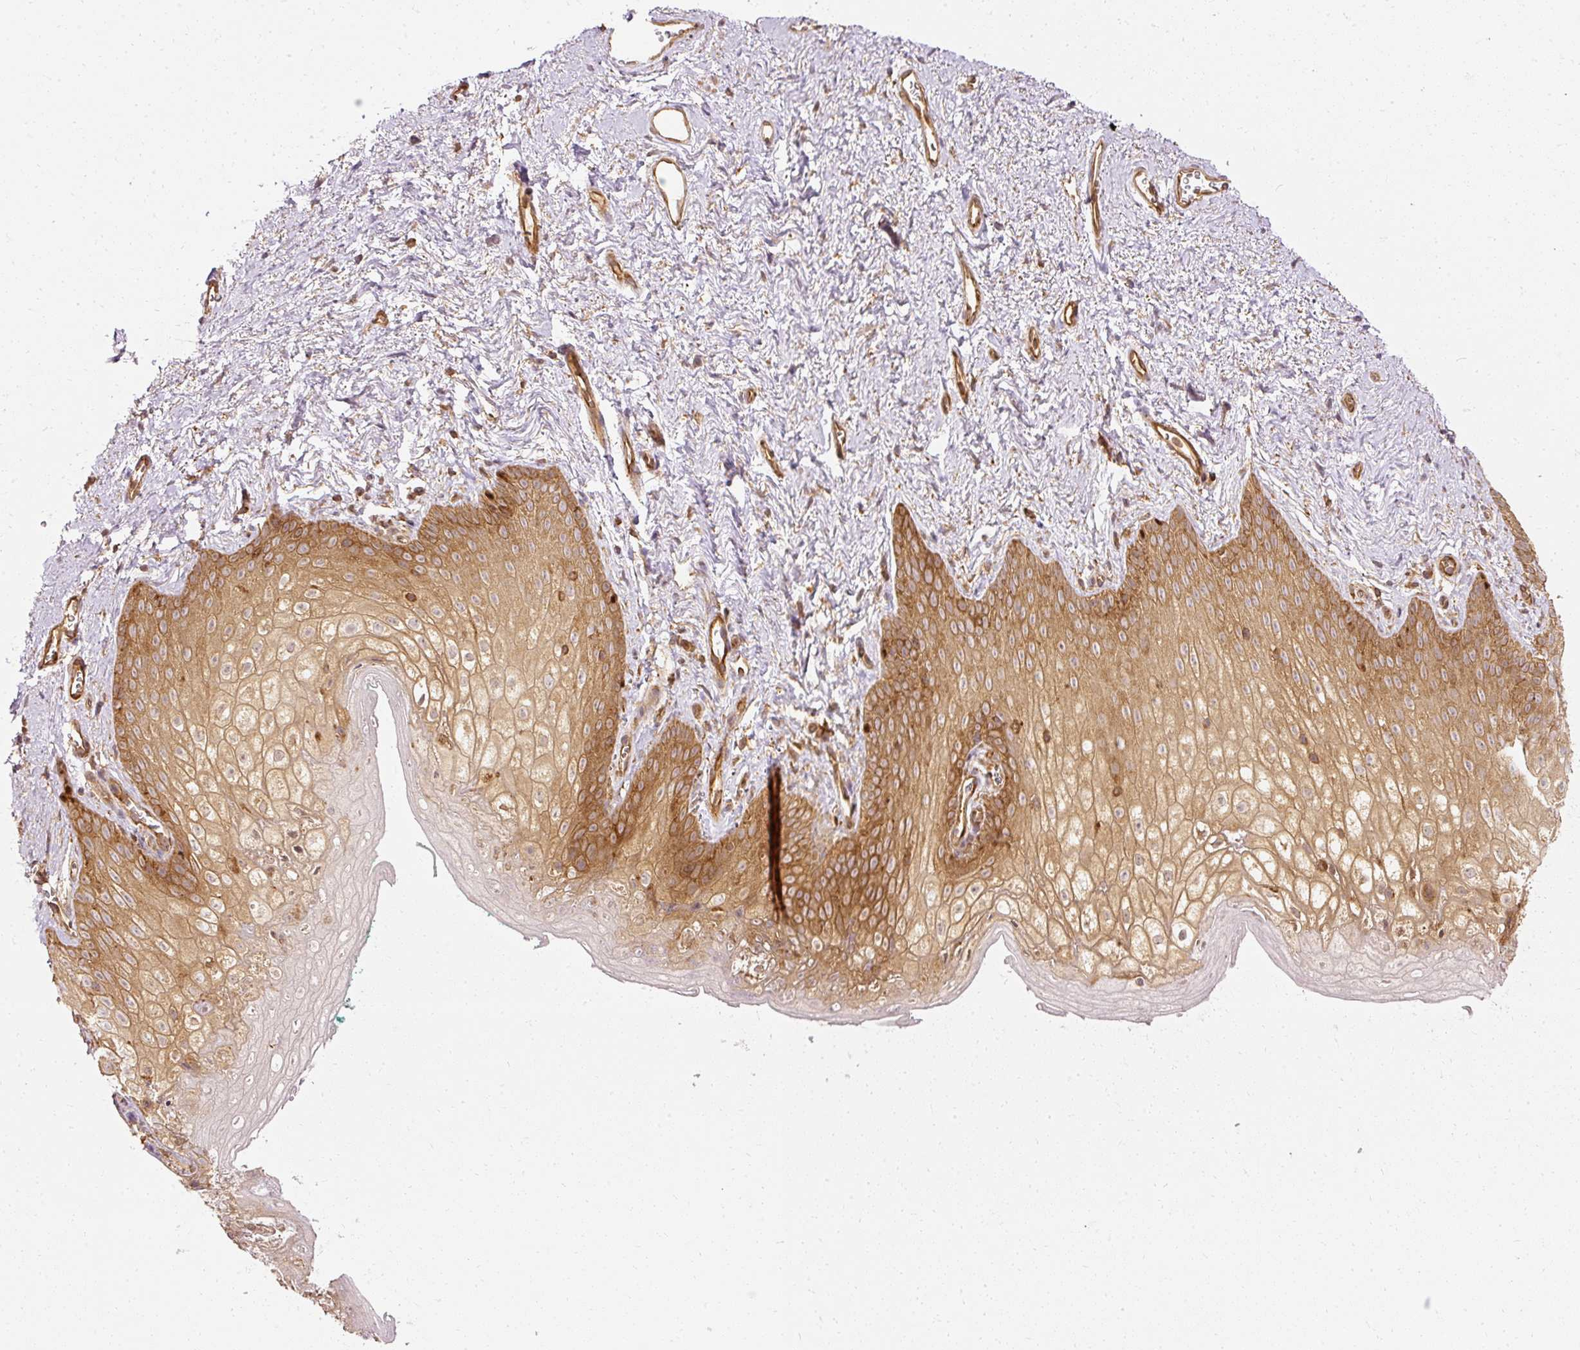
{"staining": {"intensity": "moderate", "quantity": ">75%", "location": "cytoplasmic/membranous"}, "tissue": "vagina", "cell_type": "Squamous epithelial cells", "image_type": "normal", "snomed": [{"axis": "morphology", "description": "Normal tissue, NOS"}, {"axis": "topography", "description": "Vulva"}, {"axis": "topography", "description": "Vagina"}, {"axis": "topography", "description": "Peripheral nerve tissue"}], "caption": "A high-resolution histopathology image shows IHC staining of normal vagina, which exhibits moderate cytoplasmic/membranous expression in approximately >75% of squamous epithelial cells.", "gene": "ARMH3", "patient": {"sex": "female", "age": 66}}